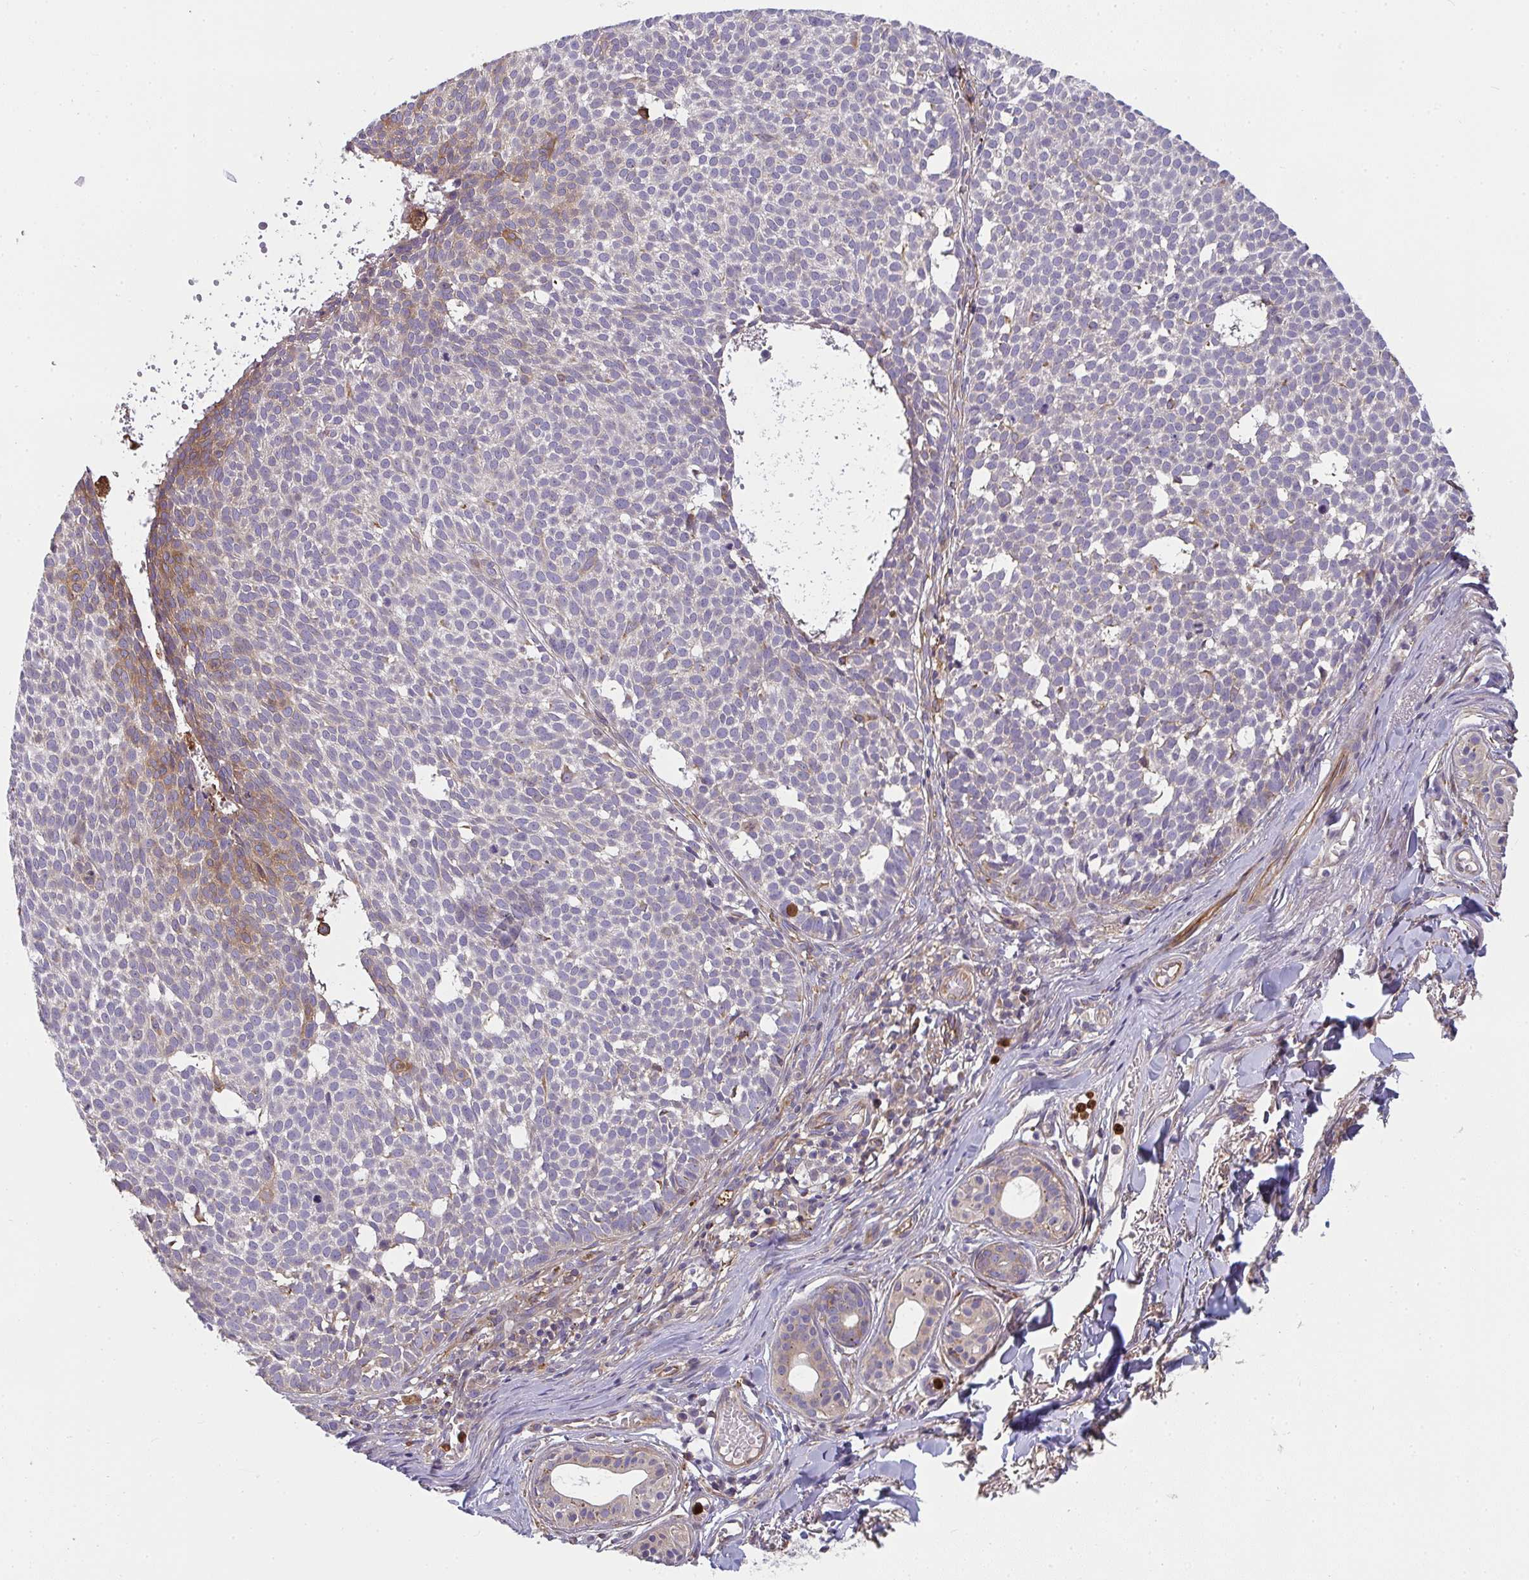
{"staining": {"intensity": "moderate", "quantity": "<25%", "location": "cytoplasmic/membranous"}, "tissue": "skin cancer", "cell_type": "Tumor cells", "image_type": "cancer", "snomed": [{"axis": "morphology", "description": "Basal cell carcinoma"}, {"axis": "topography", "description": "Skin"}], "caption": "A brown stain labels moderate cytoplasmic/membranous expression of a protein in basal cell carcinoma (skin) tumor cells. (DAB IHC, brown staining for protein, blue staining for nuclei).", "gene": "CSF3R", "patient": {"sex": "male", "age": 63}}